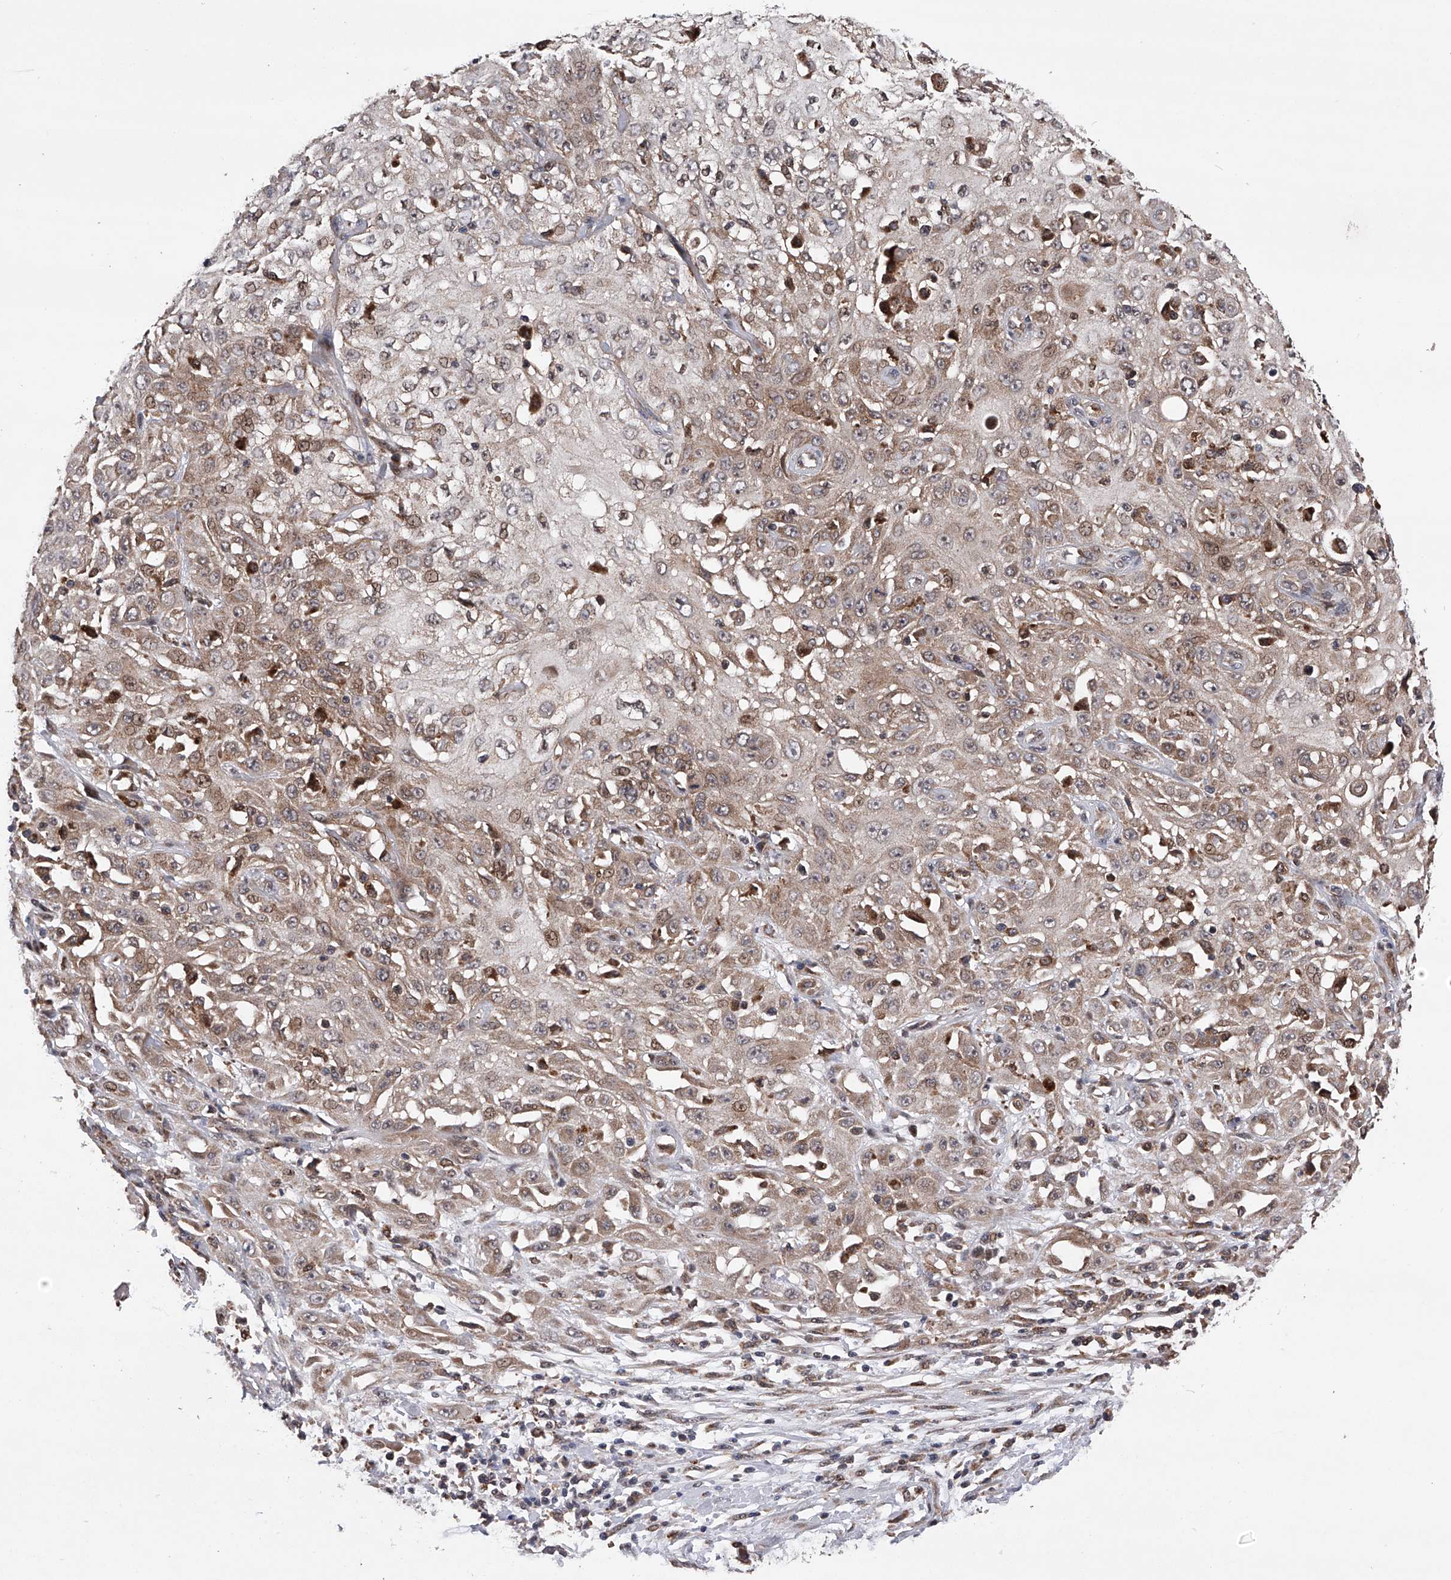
{"staining": {"intensity": "weak", "quantity": ">75%", "location": "cytoplasmic/membranous"}, "tissue": "skin cancer", "cell_type": "Tumor cells", "image_type": "cancer", "snomed": [{"axis": "morphology", "description": "Squamous cell carcinoma, NOS"}, {"axis": "morphology", "description": "Squamous cell carcinoma, metastatic, NOS"}, {"axis": "topography", "description": "Skin"}, {"axis": "topography", "description": "Lymph node"}], "caption": "DAB (3,3'-diaminobenzidine) immunohistochemical staining of human skin cancer (metastatic squamous cell carcinoma) displays weak cytoplasmic/membranous protein positivity in about >75% of tumor cells. Immunohistochemistry stains the protein in brown and the nuclei are stained blue.", "gene": "MAP3K11", "patient": {"sex": "male", "age": 75}}